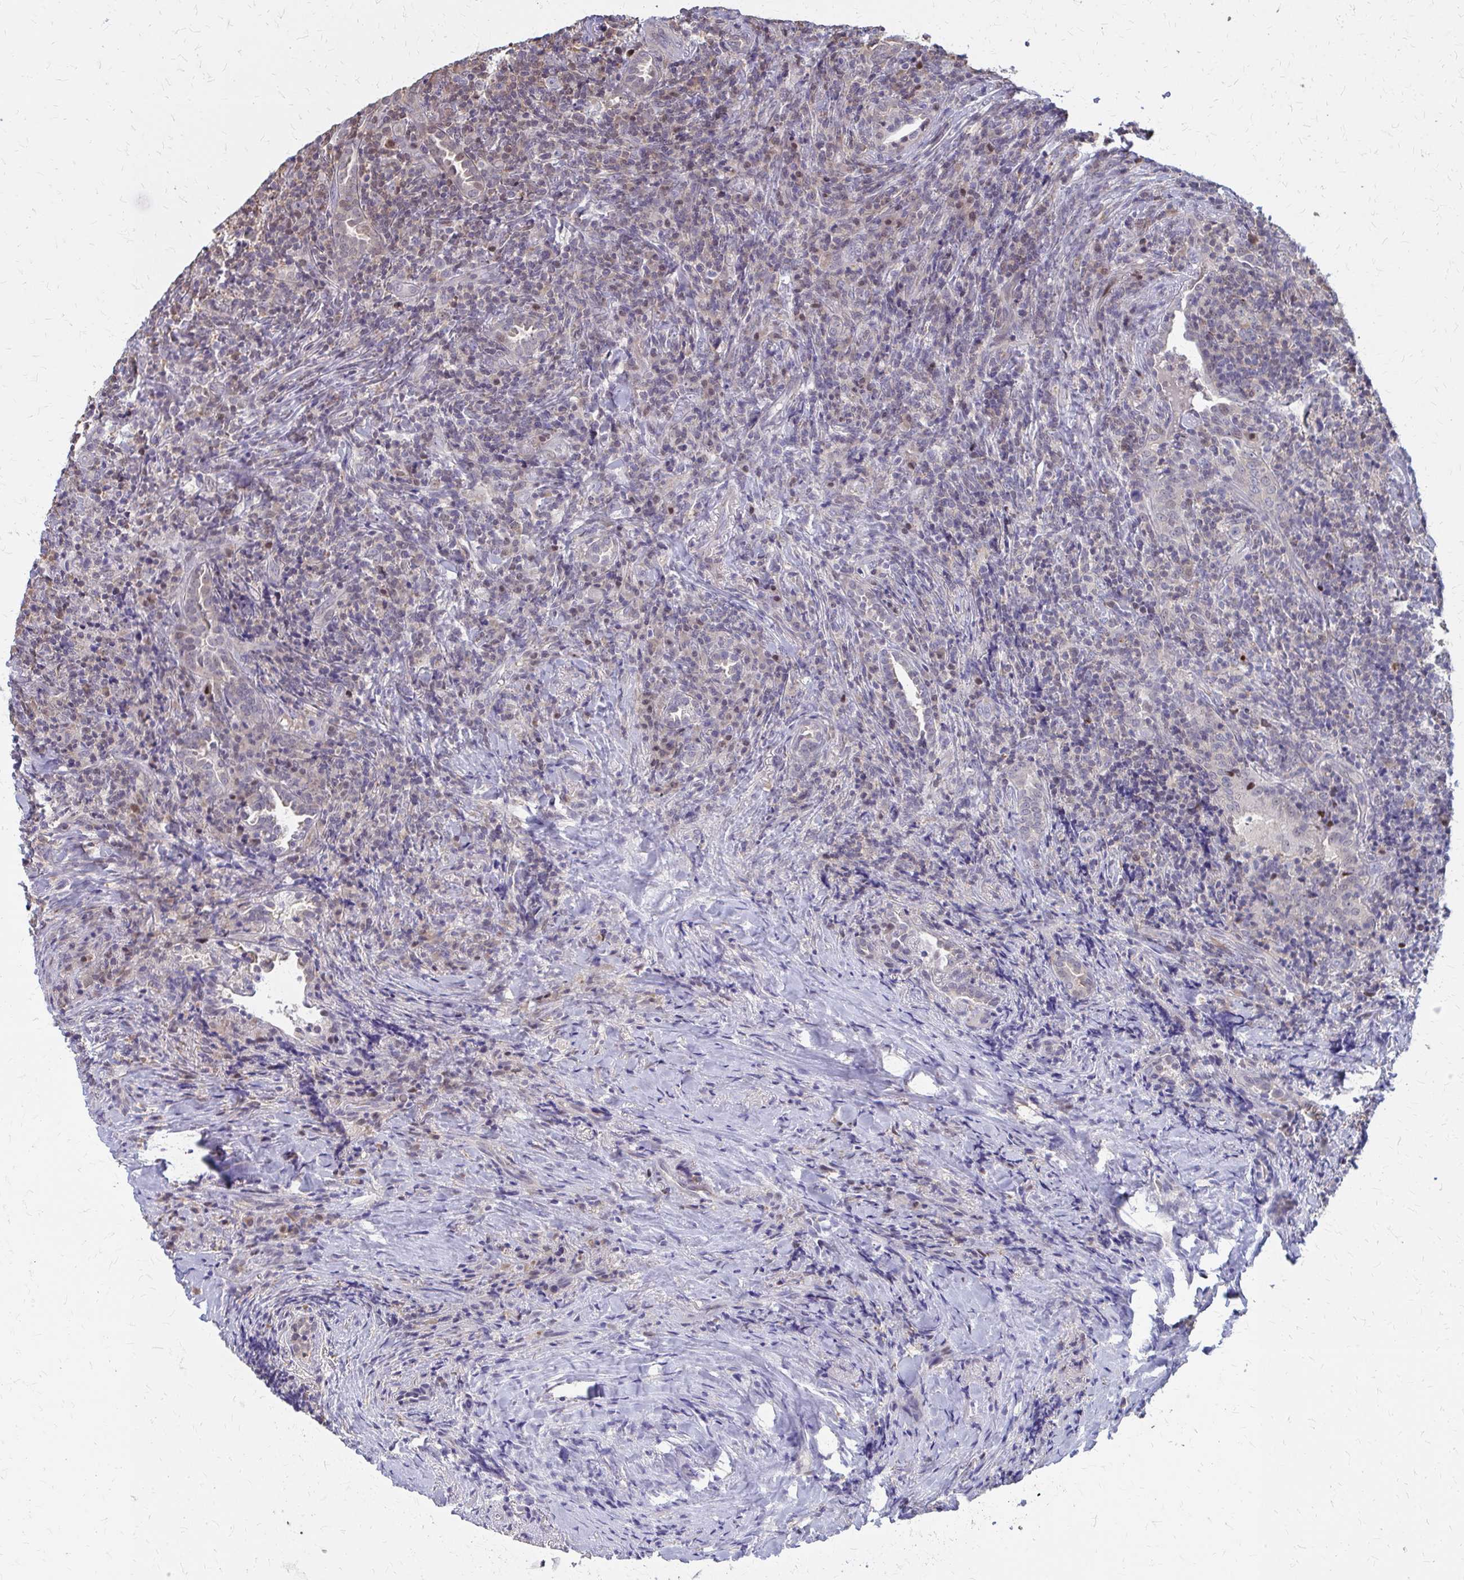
{"staining": {"intensity": "negative", "quantity": "none", "location": "none"}, "tissue": "lymphoma", "cell_type": "Tumor cells", "image_type": "cancer", "snomed": [{"axis": "morphology", "description": "Hodgkin's disease, NOS"}, {"axis": "topography", "description": "Lung"}], "caption": "Tumor cells show no significant expression in Hodgkin's disease.", "gene": "IFI44L", "patient": {"sex": "male", "age": 17}}